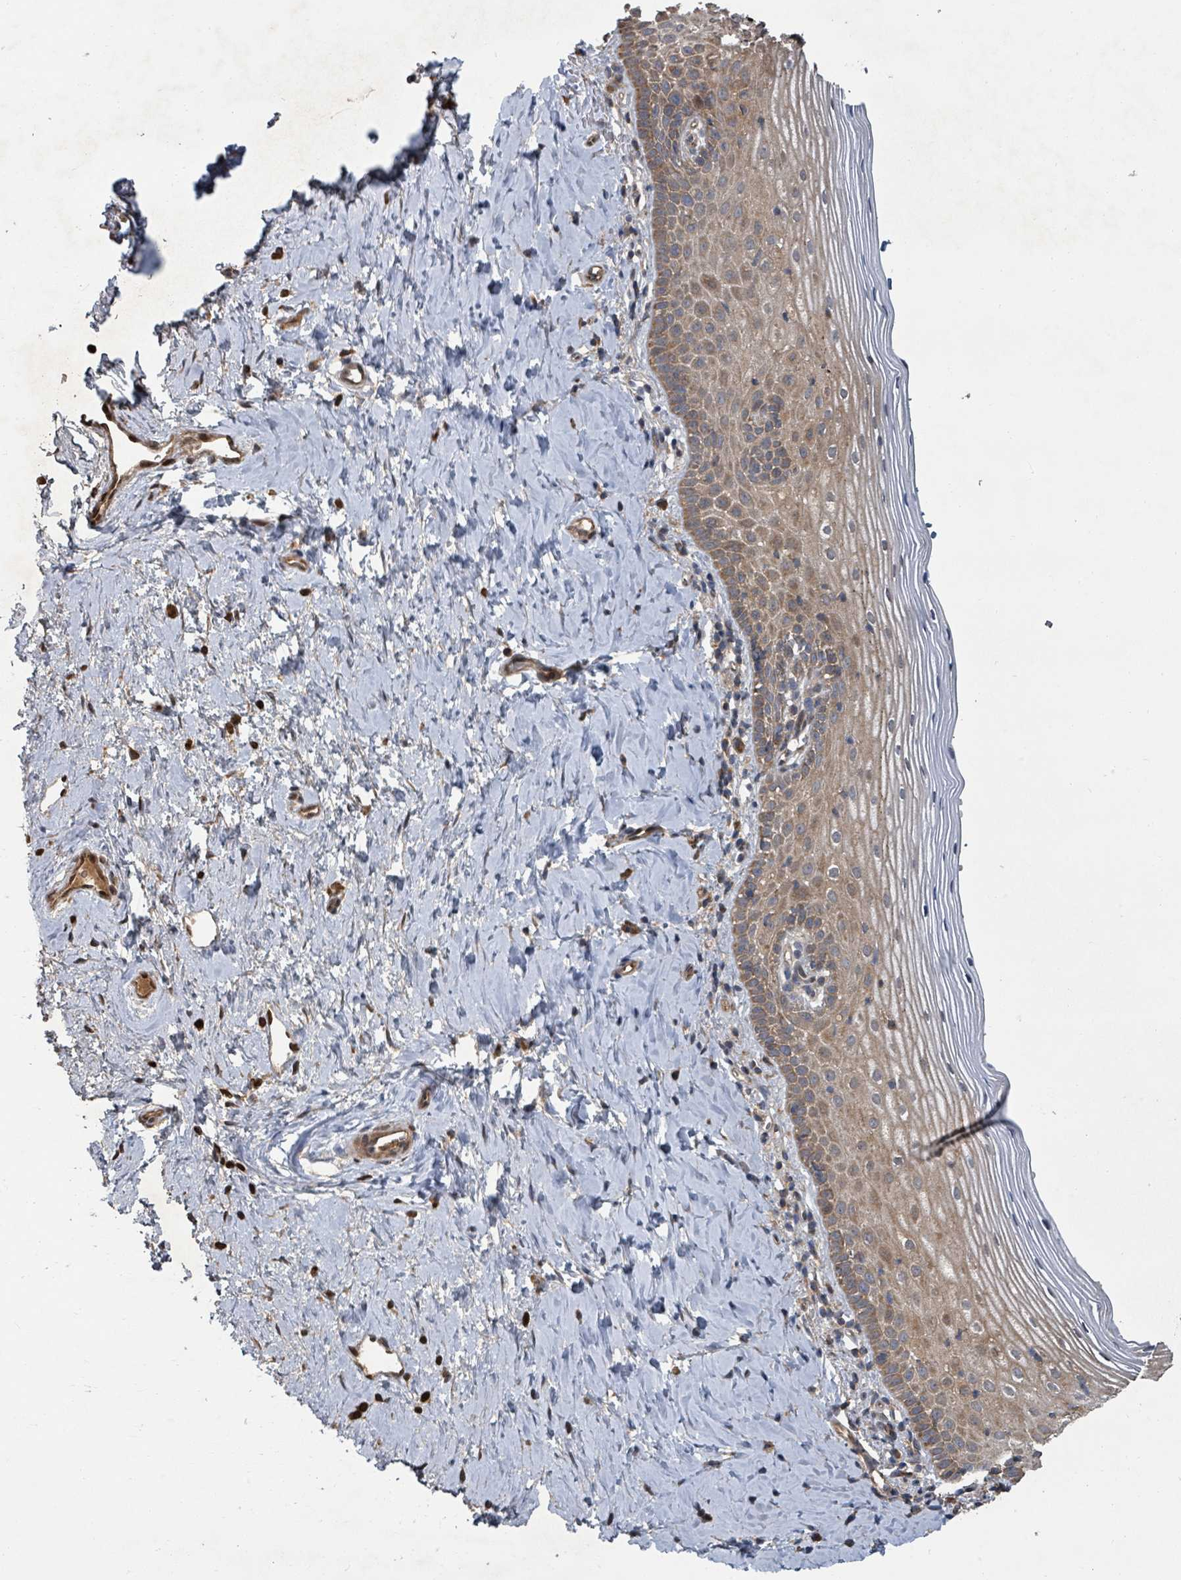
{"staining": {"intensity": "moderate", "quantity": ">75%", "location": "cytoplasmic/membranous"}, "tissue": "cervix", "cell_type": "Glandular cells", "image_type": "normal", "snomed": [{"axis": "morphology", "description": "Normal tissue, NOS"}, {"axis": "topography", "description": "Cervix"}], "caption": "A high-resolution image shows IHC staining of benign cervix, which shows moderate cytoplasmic/membranous expression in approximately >75% of glandular cells.", "gene": "DPM1", "patient": {"sex": "female", "age": 44}}